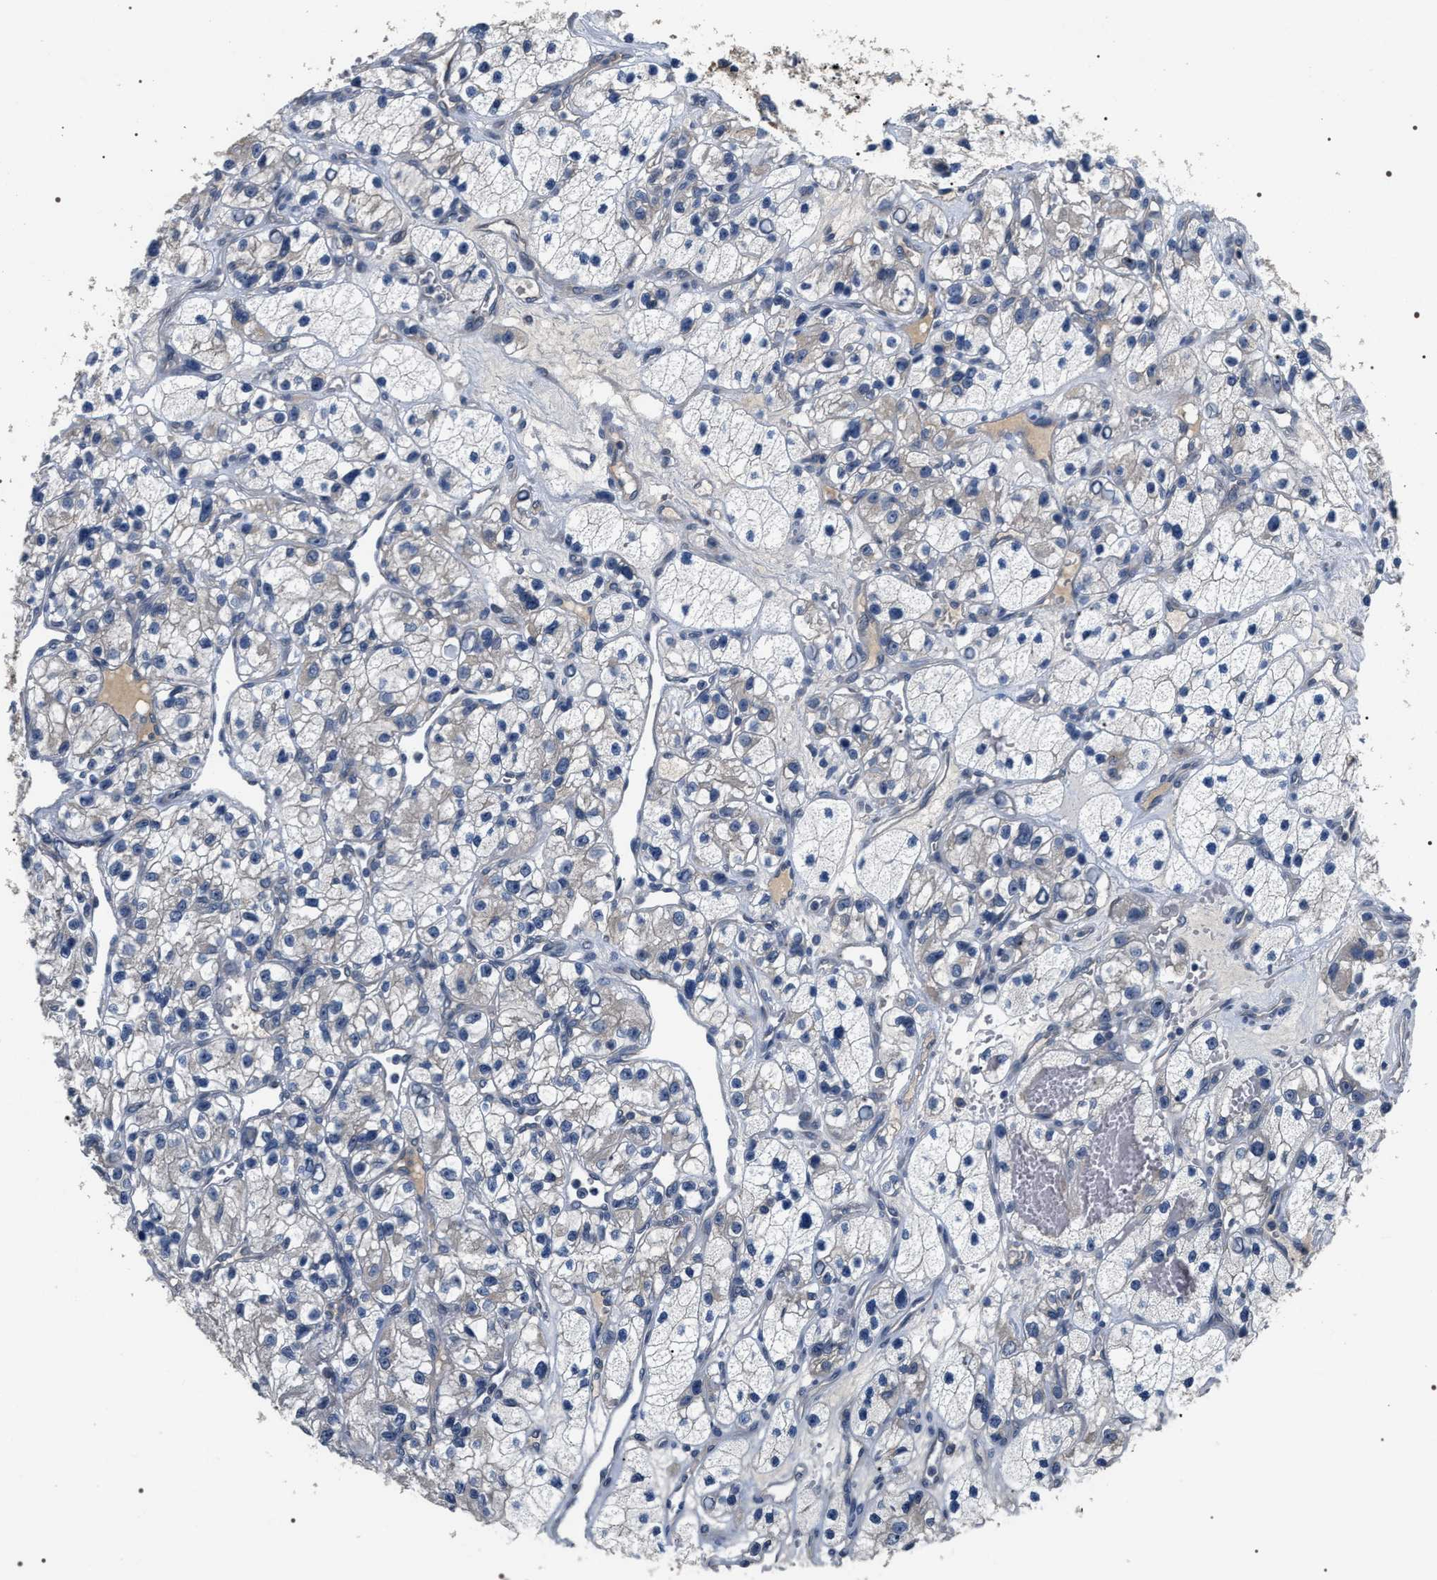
{"staining": {"intensity": "negative", "quantity": "none", "location": "none"}, "tissue": "renal cancer", "cell_type": "Tumor cells", "image_type": "cancer", "snomed": [{"axis": "morphology", "description": "Adenocarcinoma, NOS"}, {"axis": "topography", "description": "Kidney"}], "caption": "Adenocarcinoma (renal) was stained to show a protein in brown. There is no significant positivity in tumor cells.", "gene": "IFT81", "patient": {"sex": "female", "age": 57}}